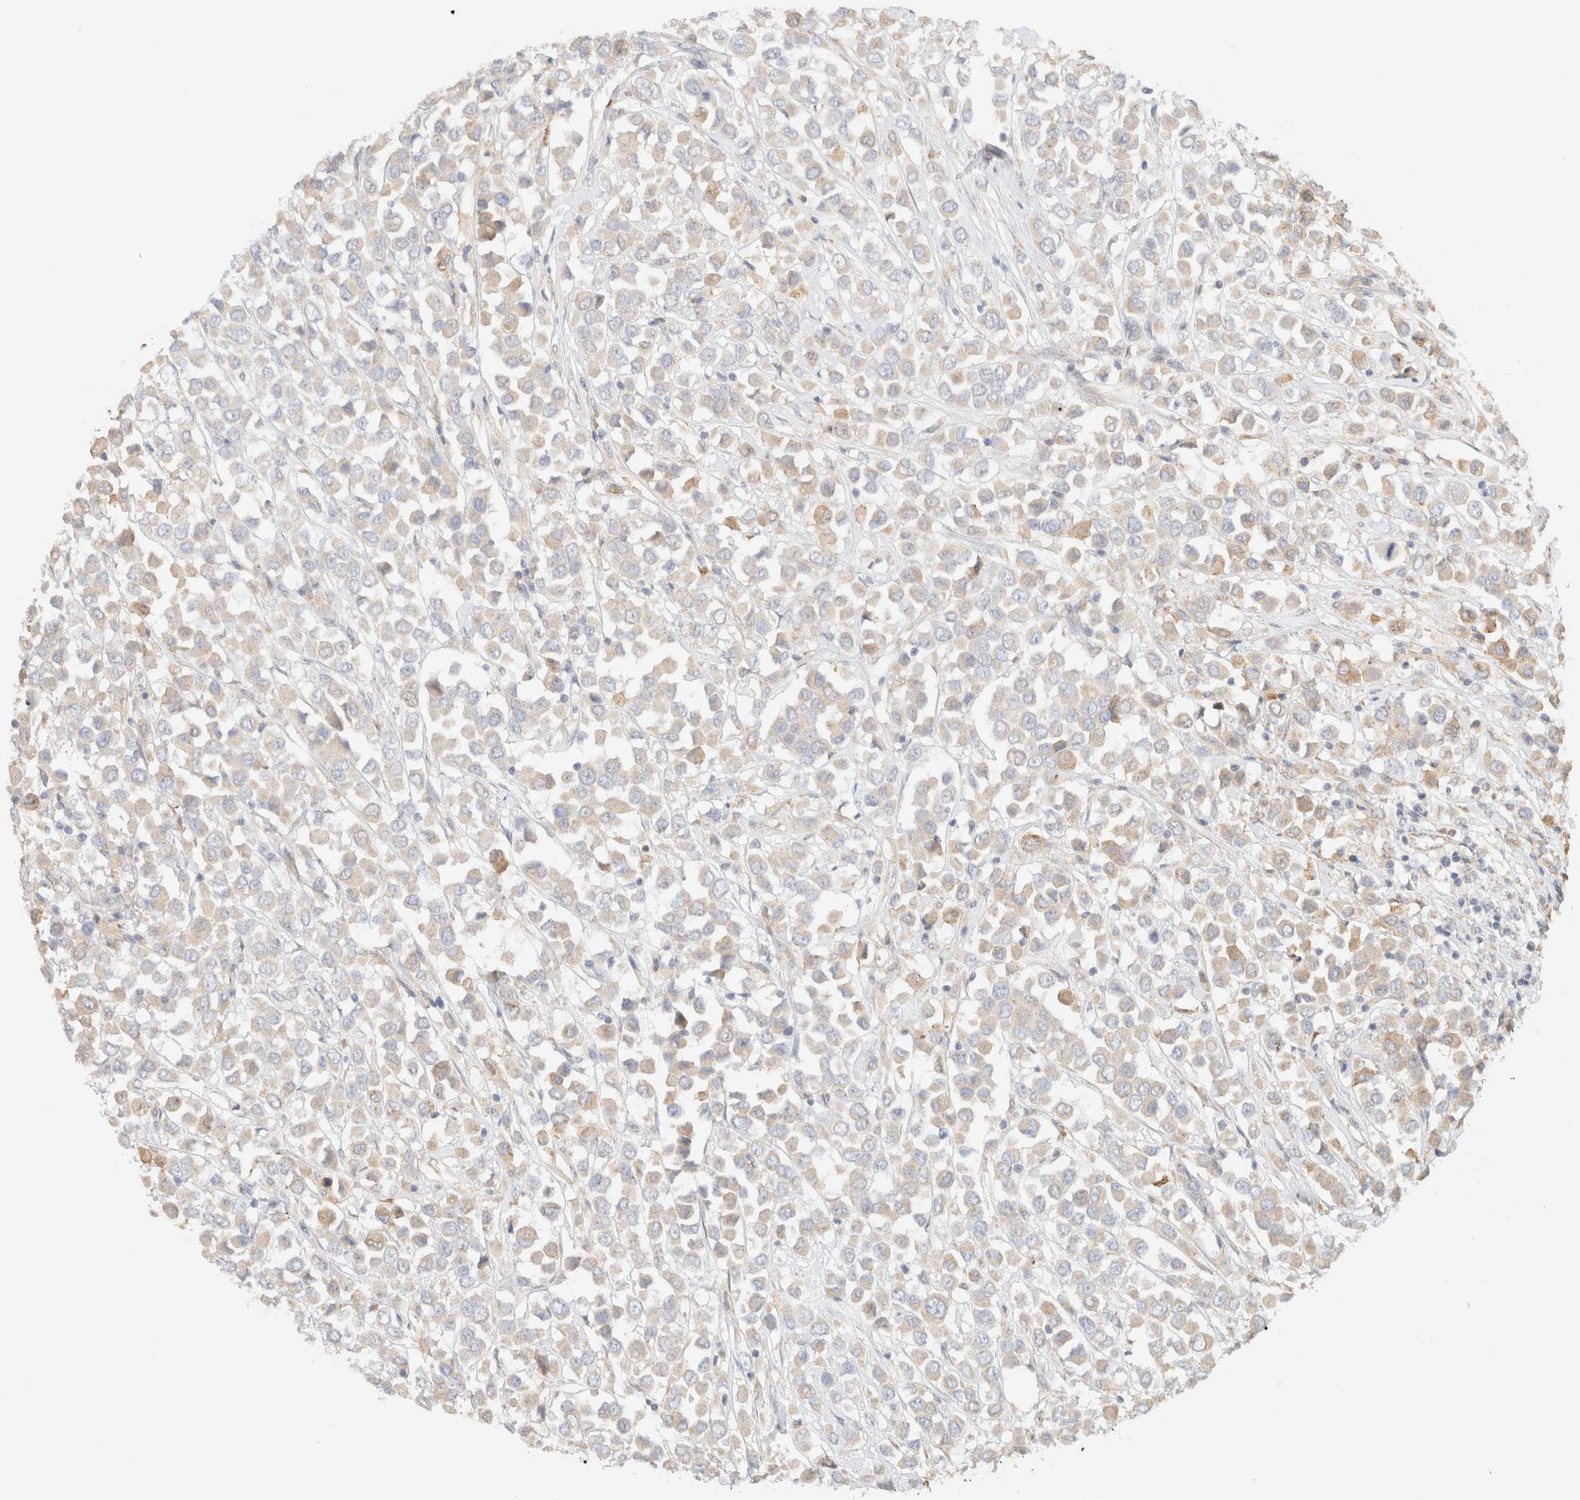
{"staining": {"intensity": "weak", "quantity": "25%-75%", "location": "cytoplasmic/membranous"}, "tissue": "breast cancer", "cell_type": "Tumor cells", "image_type": "cancer", "snomed": [{"axis": "morphology", "description": "Duct carcinoma"}, {"axis": "topography", "description": "Breast"}], "caption": "Breast cancer stained with a protein marker displays weak staining in tumor cells.", "gene": "TTC3", "patient": {"sex": "female", "age": 61}}